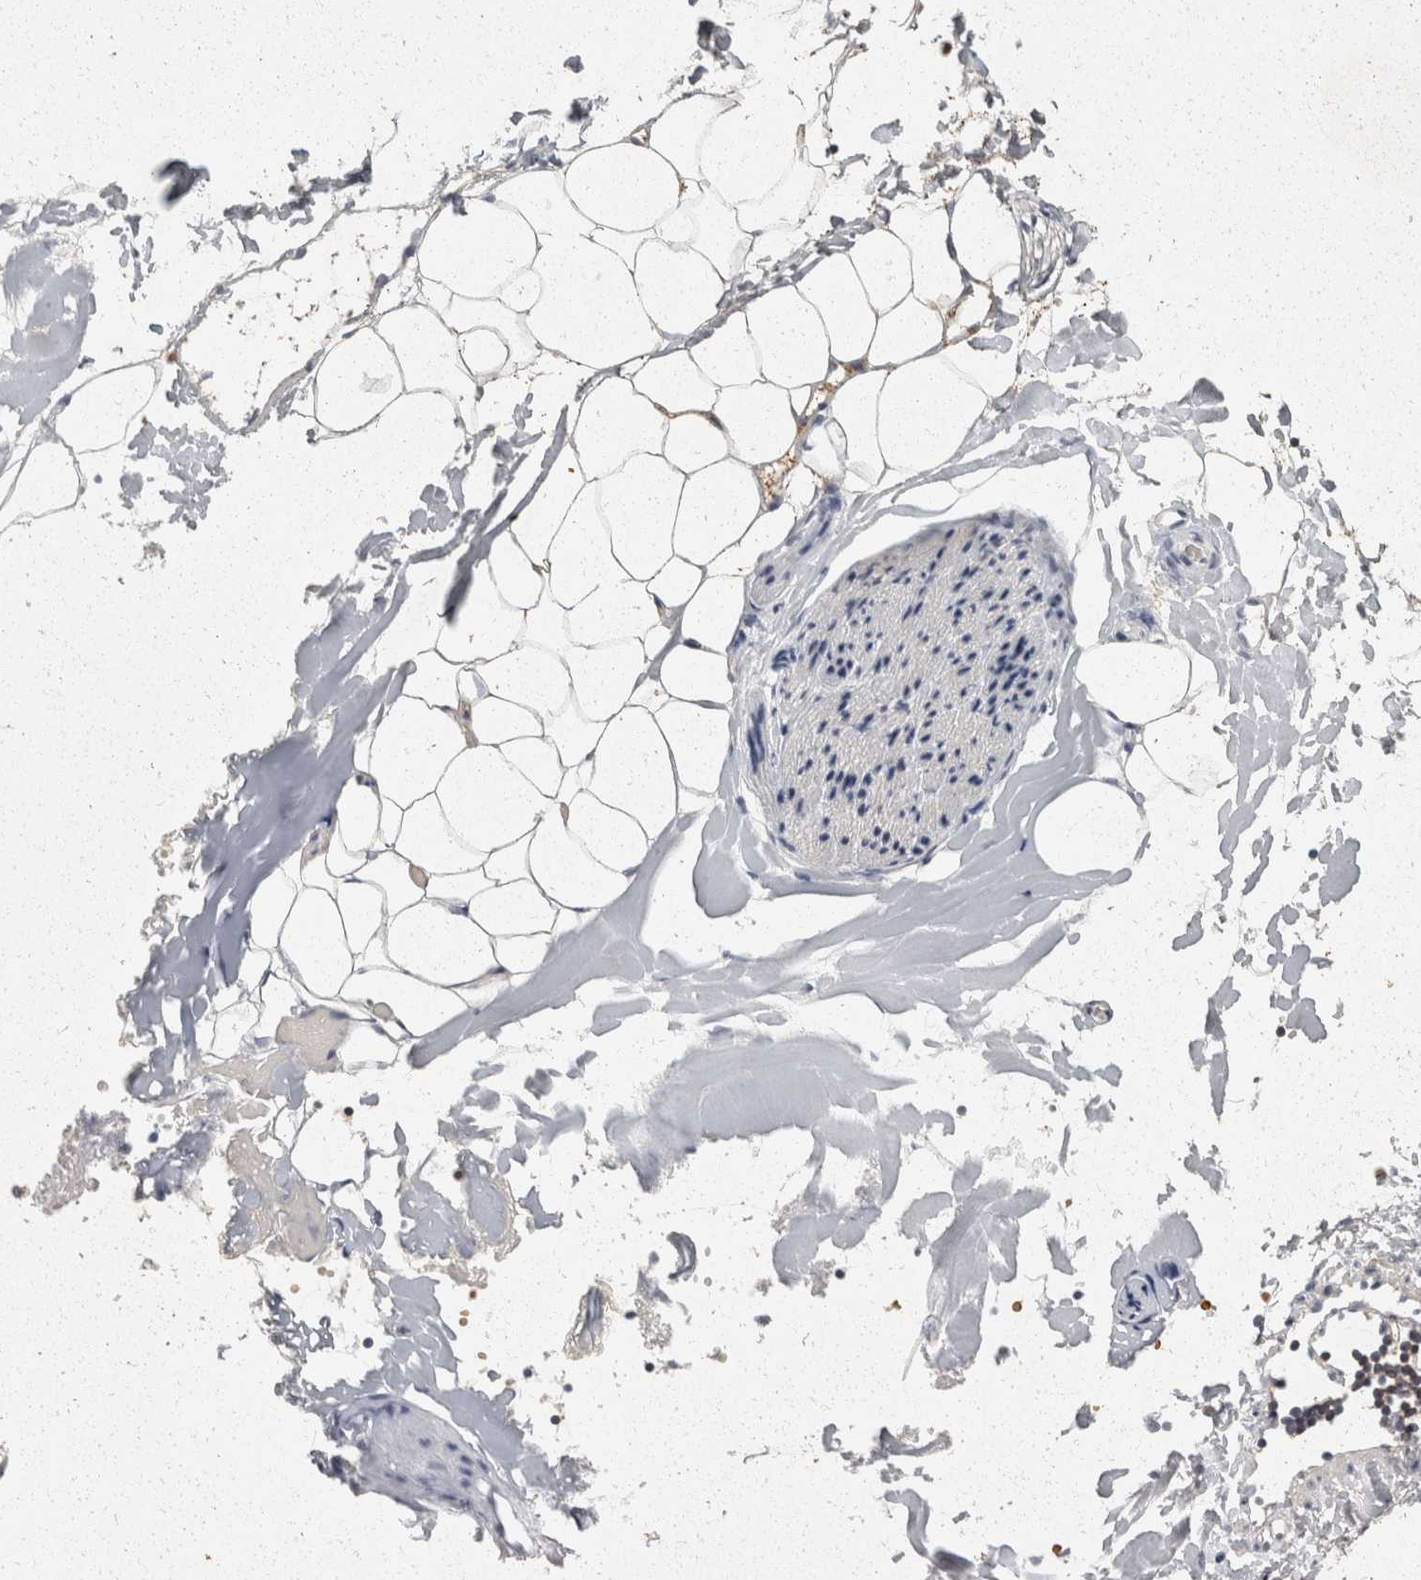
{"staining": {"intensity": "moderate", "quantity": "<25%", "location": "cytoplasmic/membranous,nuclear"}, "tissue": "adipose tissue", "cell_type": "Adipocytes", "image_type": "normal", "snomed": [{"axis": "morphology", "description": "Normal tissue, NOS"}, {"axis": "morphology", "description": "Adenocarcinoma, NOS"}, {"axis": "topography", "description": "Smooth muscle"}, {"axis": "topography", "description": "Colon"}], "caption": "This micrograph shows immunohistochemistry (IHC) staining of unremarkable human adipose tissue, with low moderate cytoplasmic/membranous,nuclear staining in approximately <25% of adipocytes.", "gene": "ACAT2", "patient": {"sex": "male", "age": 14}}